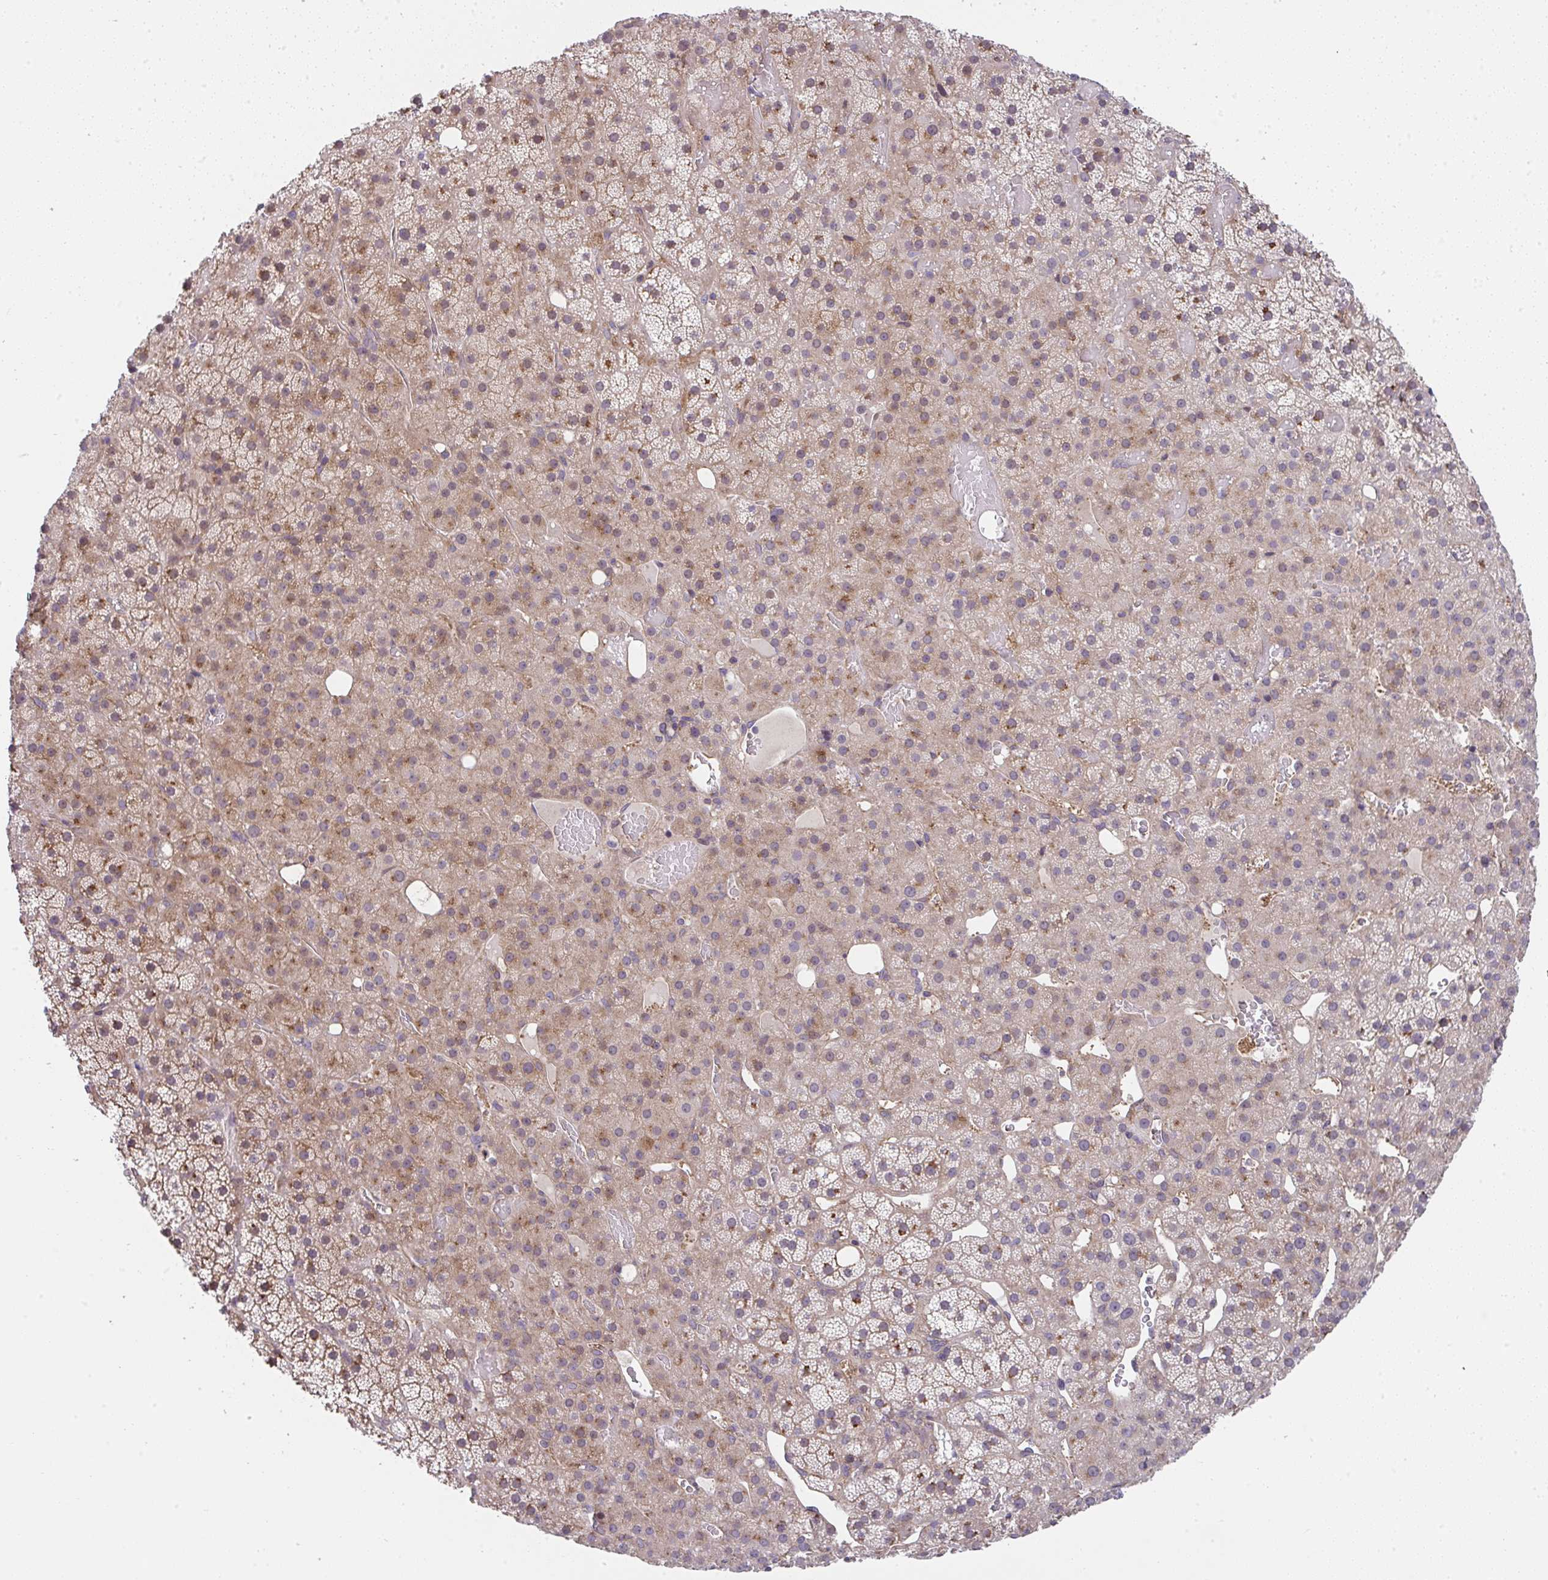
{"staining": {"intensity": "moderate", "quantity": "25%-75%", "location": "cytoplasmic/membranous,nuclear"}, "tissue": "adrenal gland", "cell_type": "Glandular cells", "image_type": "normal", "snomed": [{"axis": "morphology", "description": "Normal tissue, NOS"}, {"axis": "topography", "description": "Adrenal gland"}], "caption": "The immunohistochemical stain labels moderate cytoplasmic/membranous,nuclear expression in glandular cells of benign adrenal gland.", "gene": "ZNF696", "patient": {"sex": "male", "age": 53}}